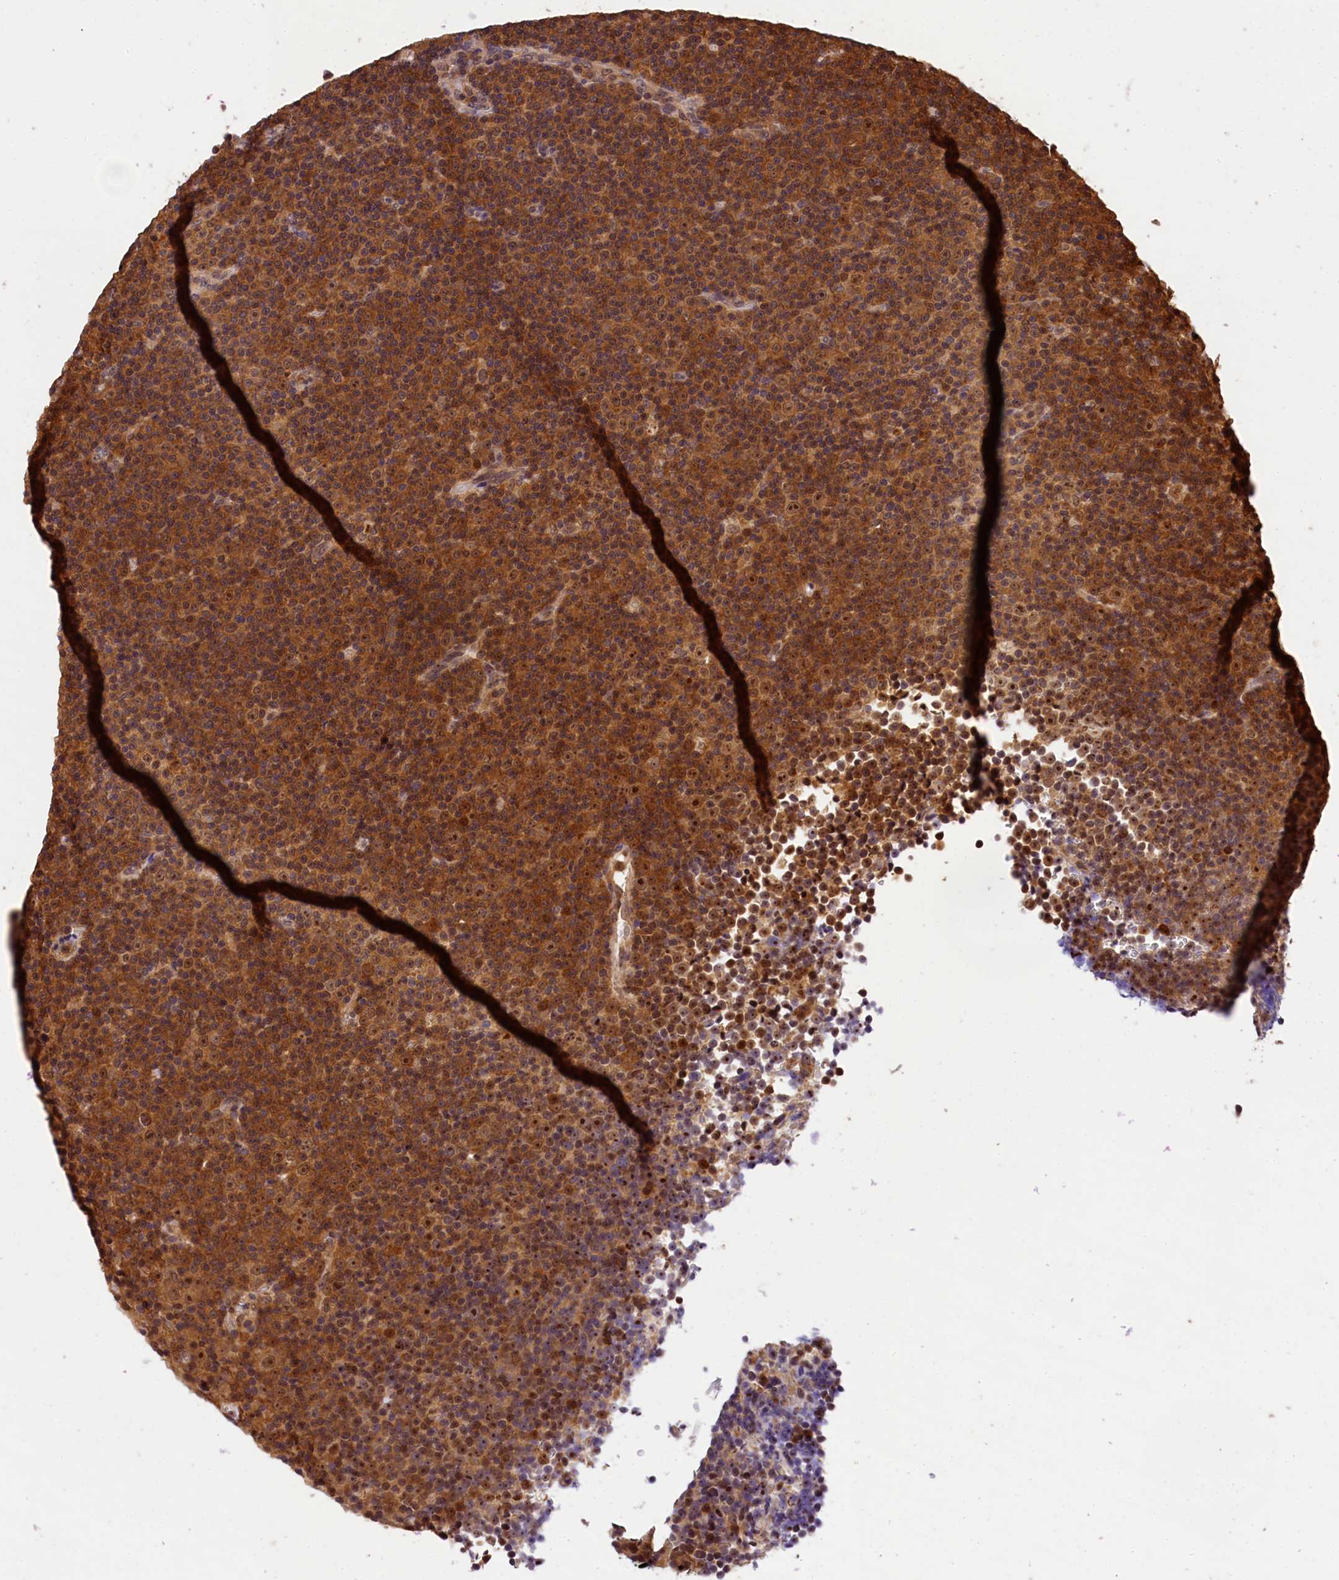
{"staining": {"intensity": "moderate", "quantity": ">75%", "location": "cytoplasmic/membranous,nuclear"}, "tissue": "lymphoma", "cell_type": "Tumor cells", "image_type": "cancer", "snomed": [{"axis": "morphology", "description": "Malignant lymphoma, non-Hodgkin's type, Low grade"}, {"axis": "topography", "description": "Lymph node"}], "caption": "Protein staining exhibits moderate cytoplasmic/membranous and nuclear positivity in about >75% of tumor cells in lymphoma. (IHC, brightfield microscopy, high magnification).", "gene": "EIF6", "patient": {"sex": "female", "age": 67}}